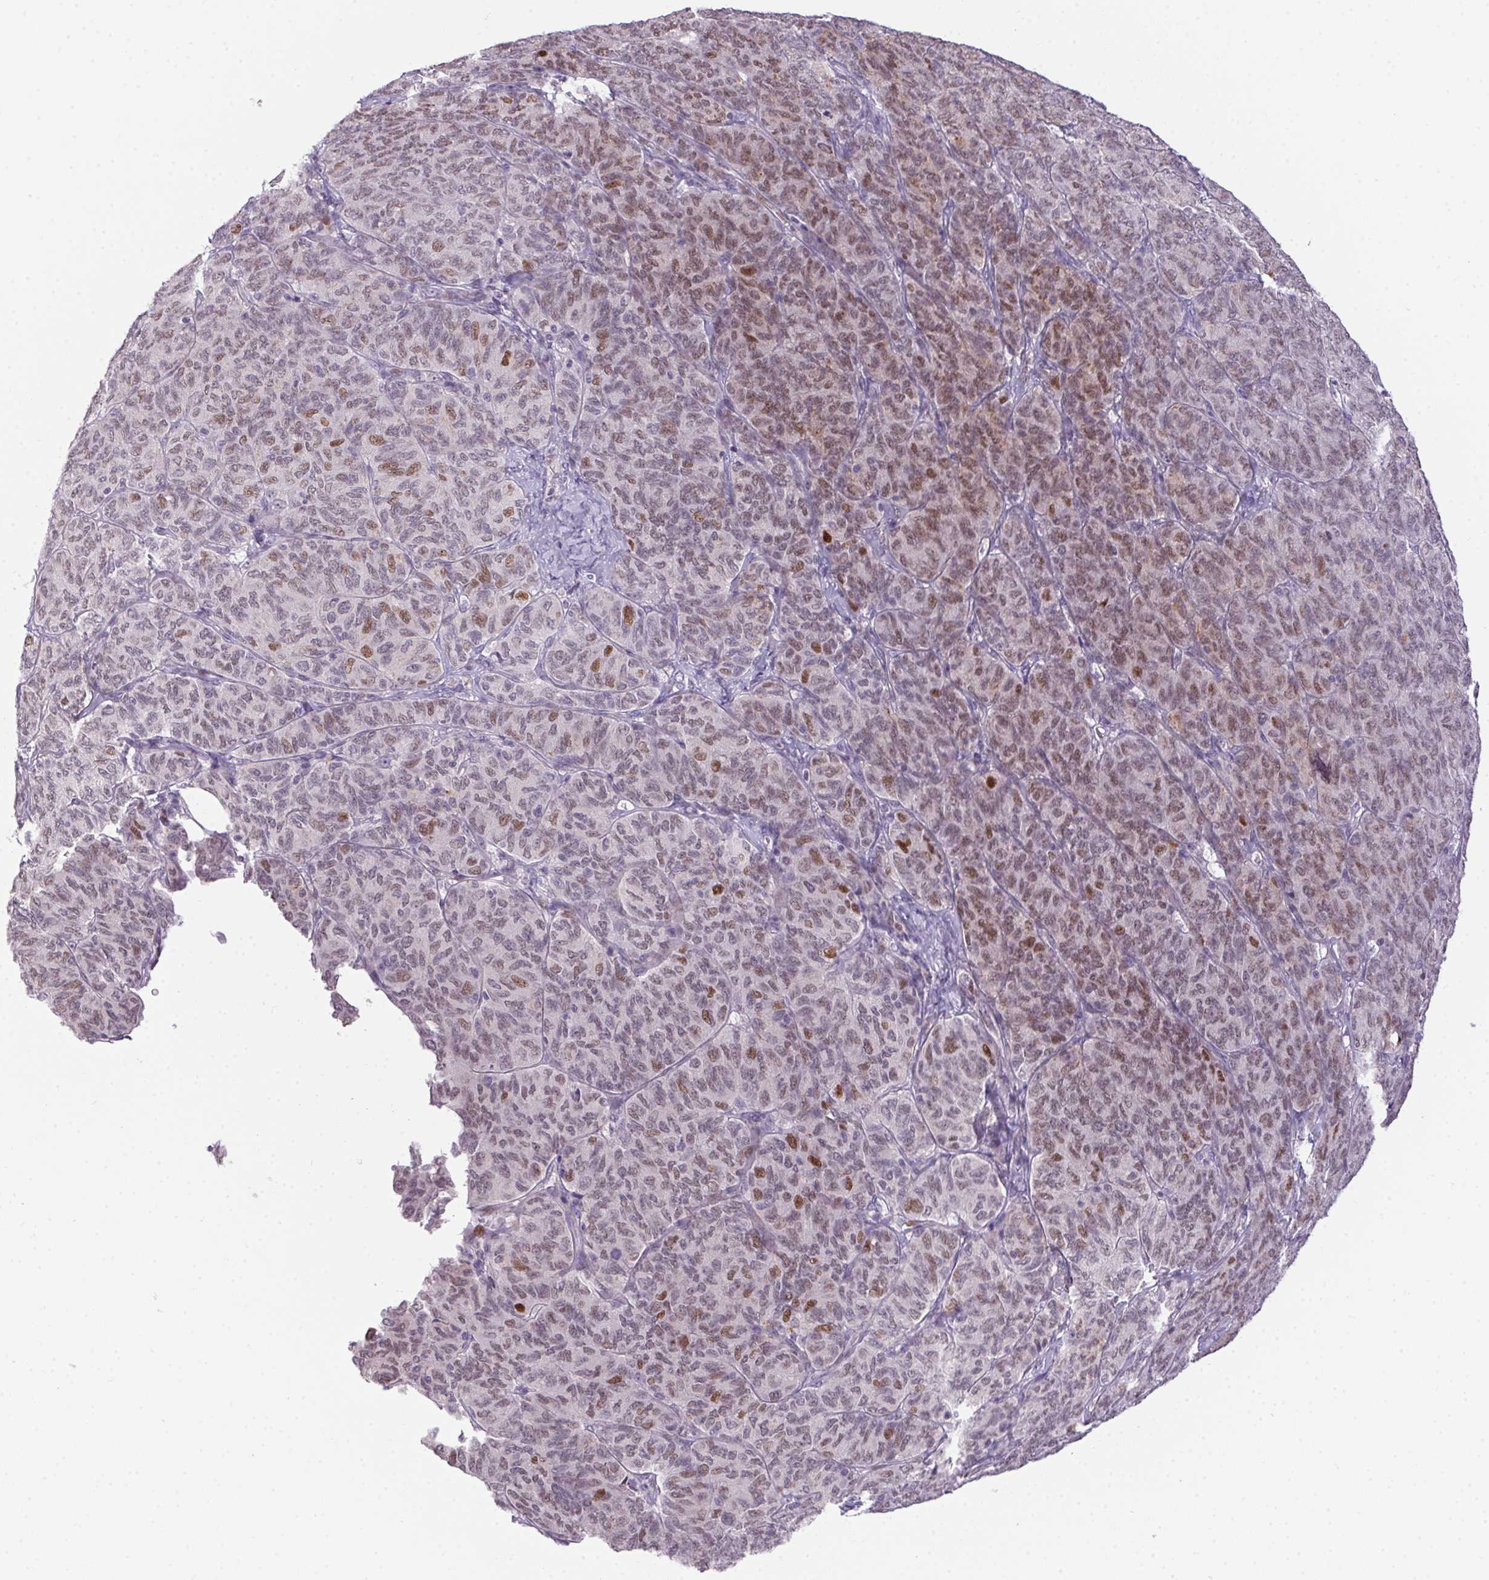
{"staining": {"intensity": "moderate", "quantity": "25%-75%", "location": "nuclear"}, "tissue": "ovarian cancer", "cell_type": "Tumor cells", "image_type": "cancer", "snomed": [{"axis": "morphology", "description": "Carcinoma, endometroid"}, {"axis": "topography", "description": "Ovary"}], "caption": "An IHC image of neoplastic tissue is shown. Protein staining in brown labels moderate nuclear positivity in endometroid carcinoma (ovarian) within tumor cells.", "gene": "SP9", "patient": {"sex": "female", "age": 80}}